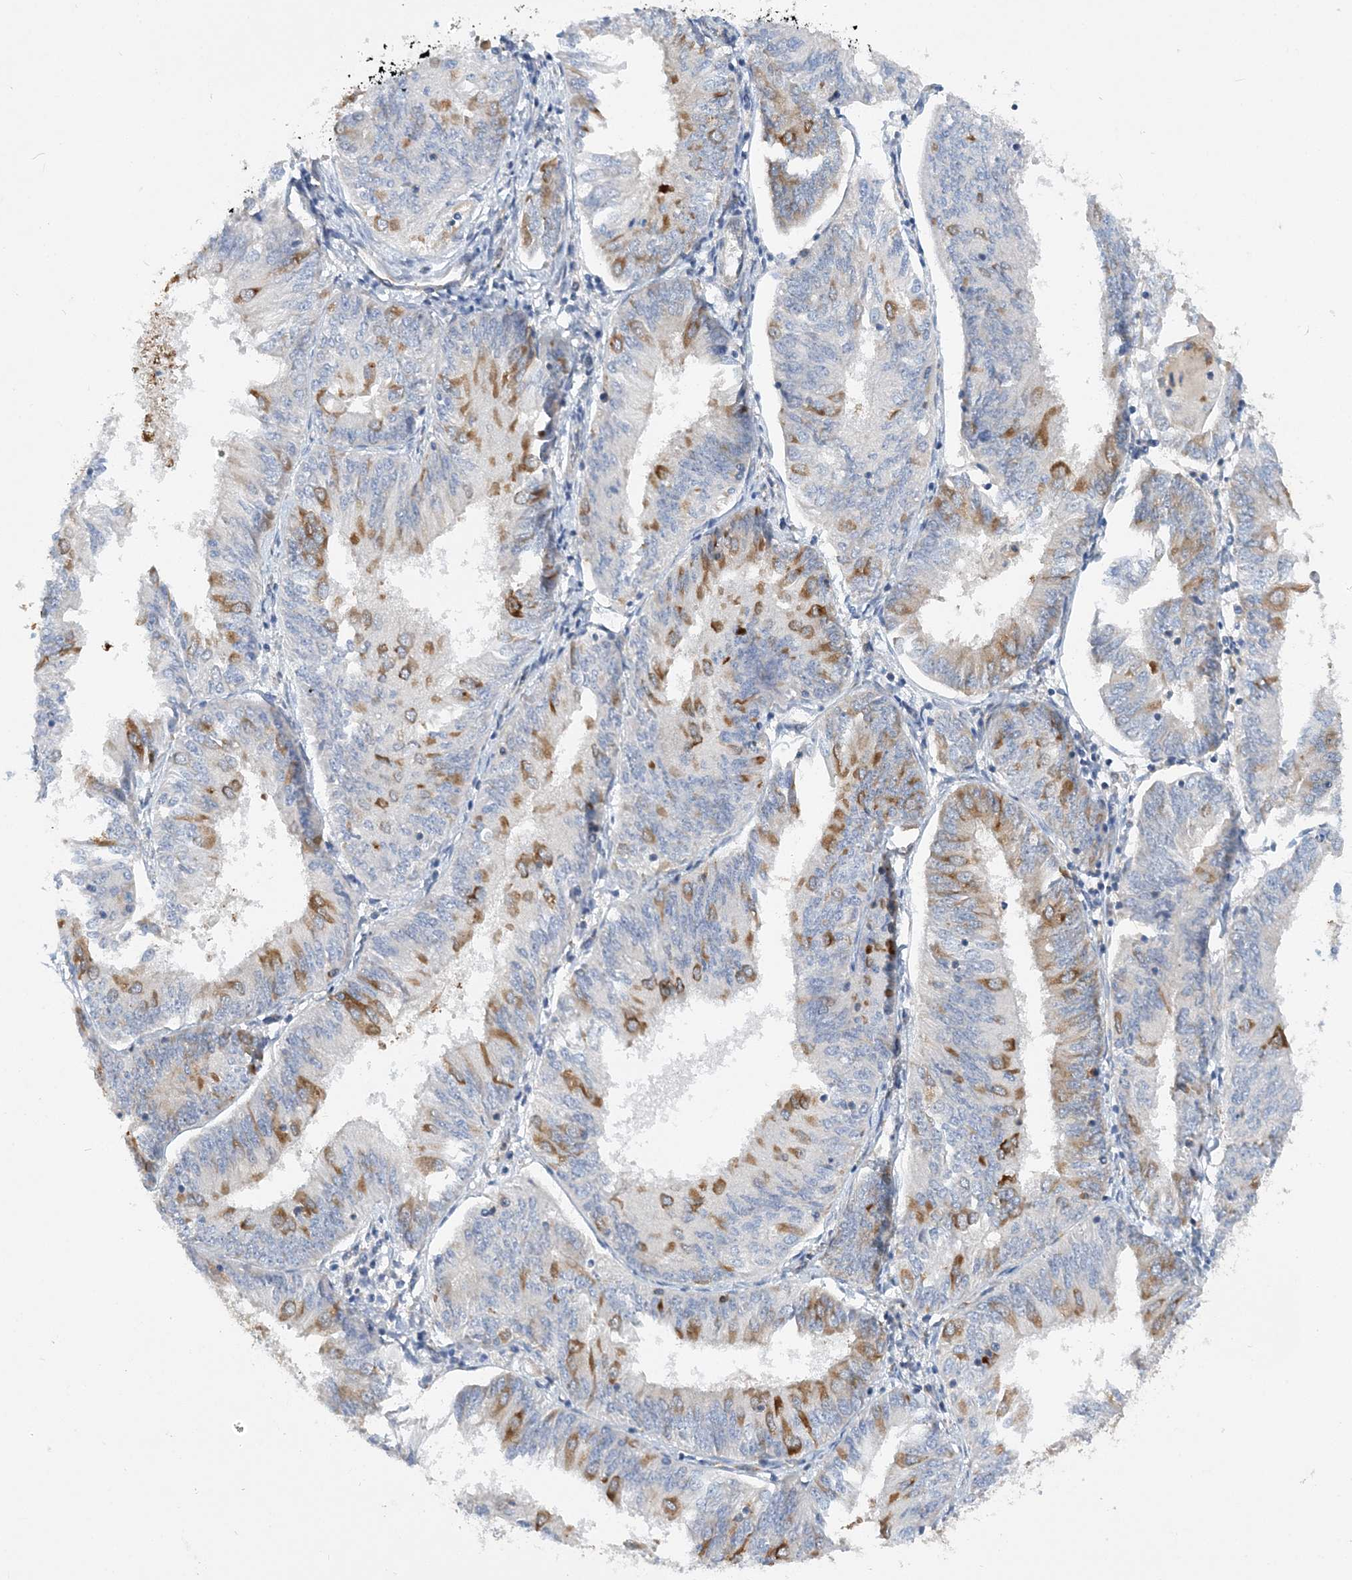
{"staining": {"intensity": "moderate", "quantity": "25%-75%", "location": "cytoplasmic/membranous"}, "tissue": "endometrial cancer", "cell_type": "Tumor cells", "image_type": "cancer", "snomed": [{"axis": "morphology", "description": "Adenocarcinoma, NOS"}, {"axis": "topography", "description": "Endometrium"}], "caption": "Immunohistochemistry photomicrograph of neoplastic tissue: human endometrial adenocarcinoma stained using immunohistochemistry (IHC) reveals medium levels of moderate protein expression localized specifically in the cytoplasmic/membranous of tumor cells, appearing as a cytoplasmic/membranous brown color.", "gene": "LARP4B", "patient": {"sex": "female", "age": 58}}